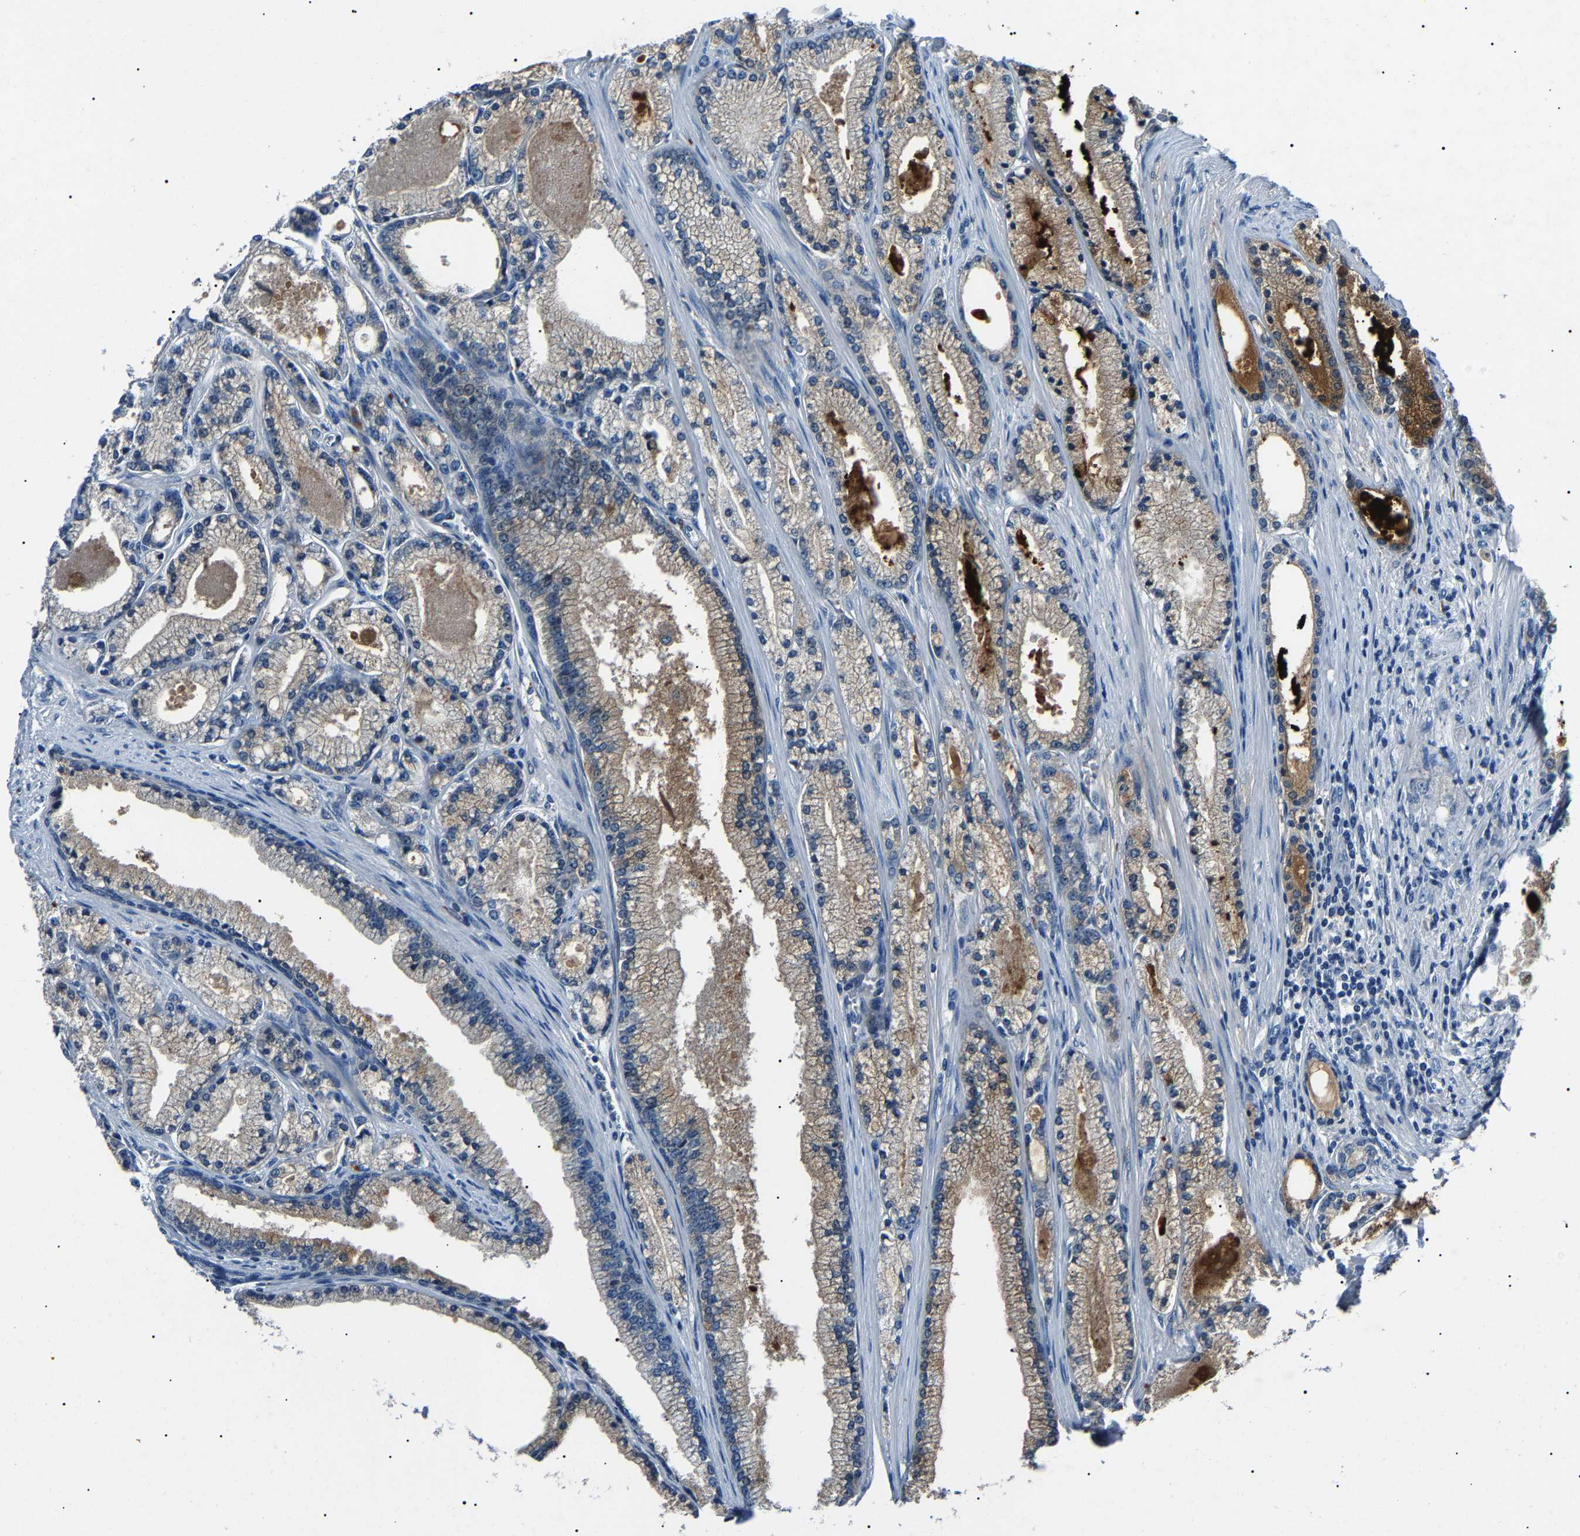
{"staining": {"intensity": "moderate", "quantity": "25%-75%", "location": "cytoplasmic/membranous"}, "tissue": "prostate cancer", "cell_type": "Tumor cells", "image_type": "cancer", "snomed": [{"axis": "morphology", "description": "Adenocarcinoma, High grade"}, {"axis": "topography", "description": "Prostate"}], "caption": "Protein expression analysis of human prostate adenocarcinoma (high-grade) reveals moderate cytoplasmic/membranous expression in about 25%-75% of tumor cells.", "gene": "KLK15", "patient": {"sex": "male", "age": 71}}